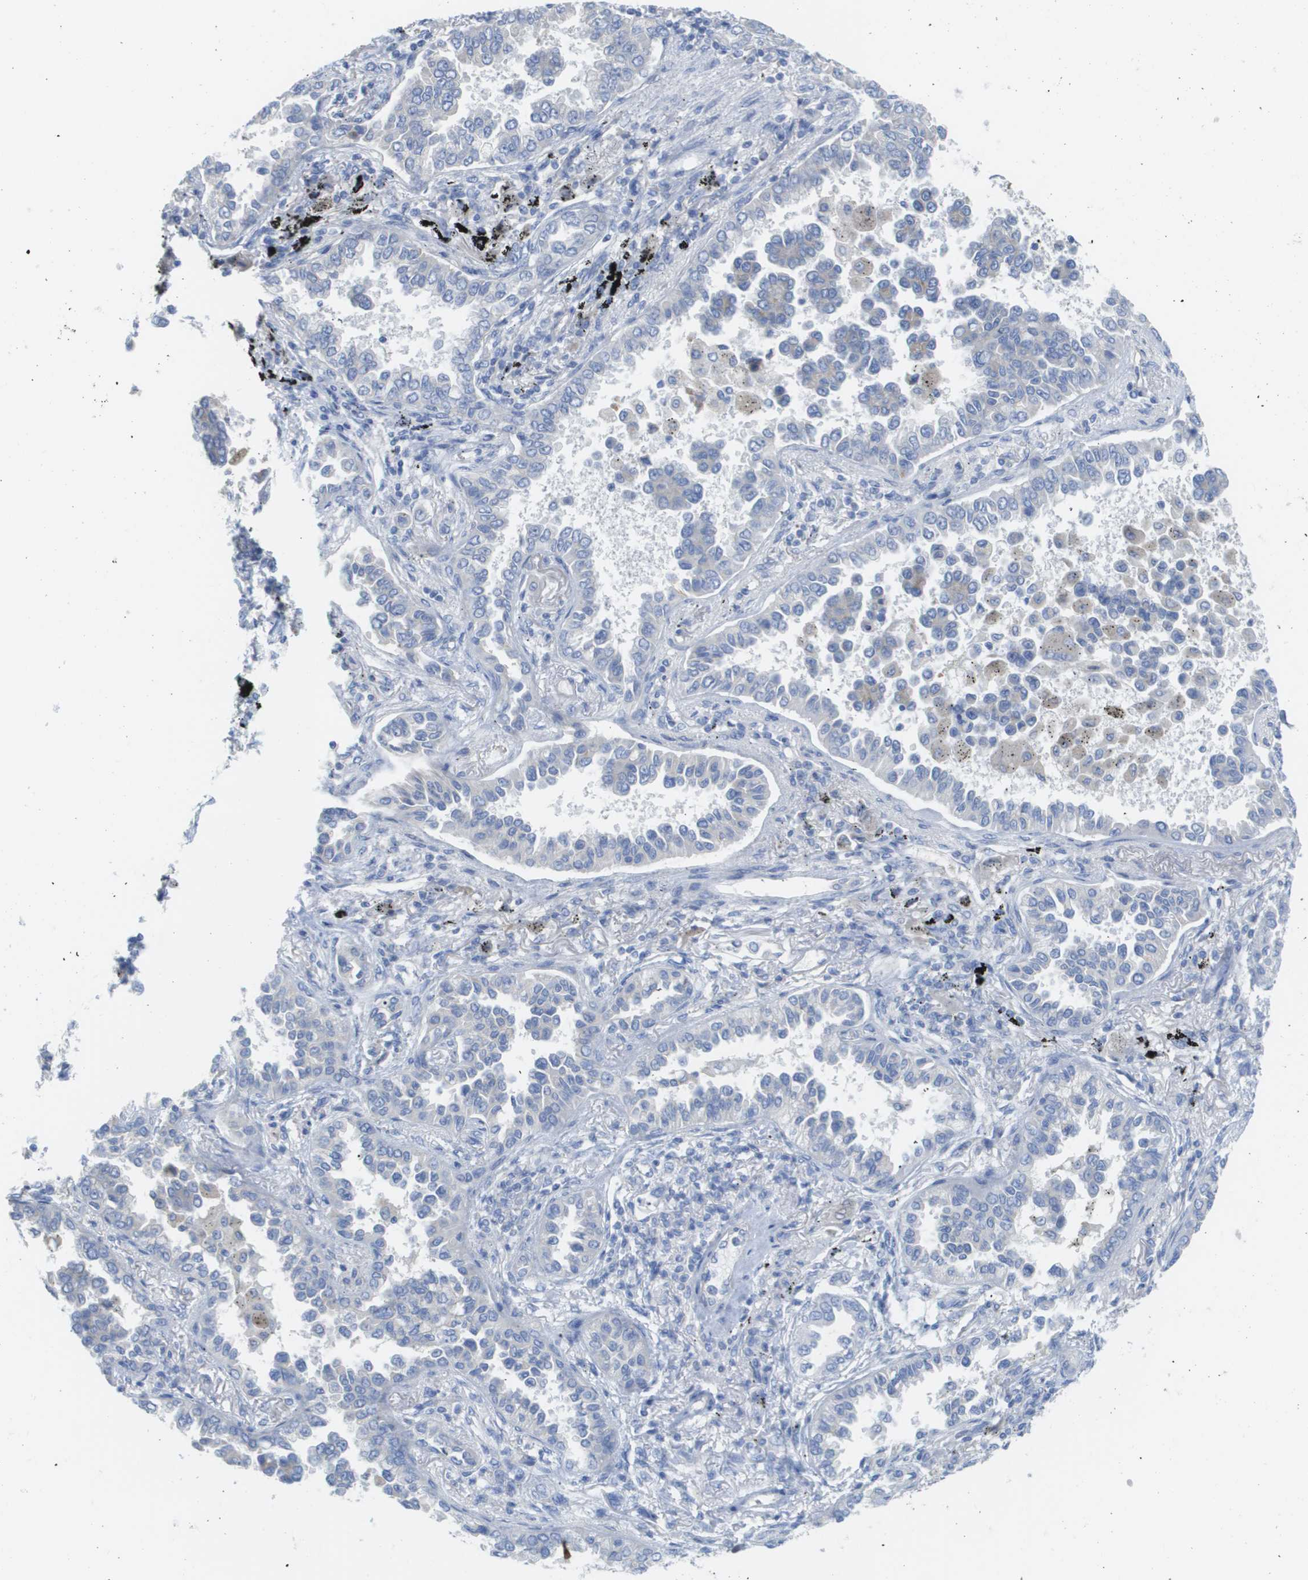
{"staining": {"intensity": "negative", "quantity": "none", "location": "none"}, "tissue": "lung cancer", "cell_type": "Tumor cells", "image_type": "cancer", "snomed": [{"axis": "morphology", "description": "Normal tissue, NOS"}, {"axis": "morphology", "description": "Adenocarcinoma, NOS"}, {"axis": "topography", "description": "Lung"}], "caption": "Tumor cells are negative for brown protein staining in lung cancer.", "gene": "MYL3", "patient": {"sex": "male", "age": 59}}